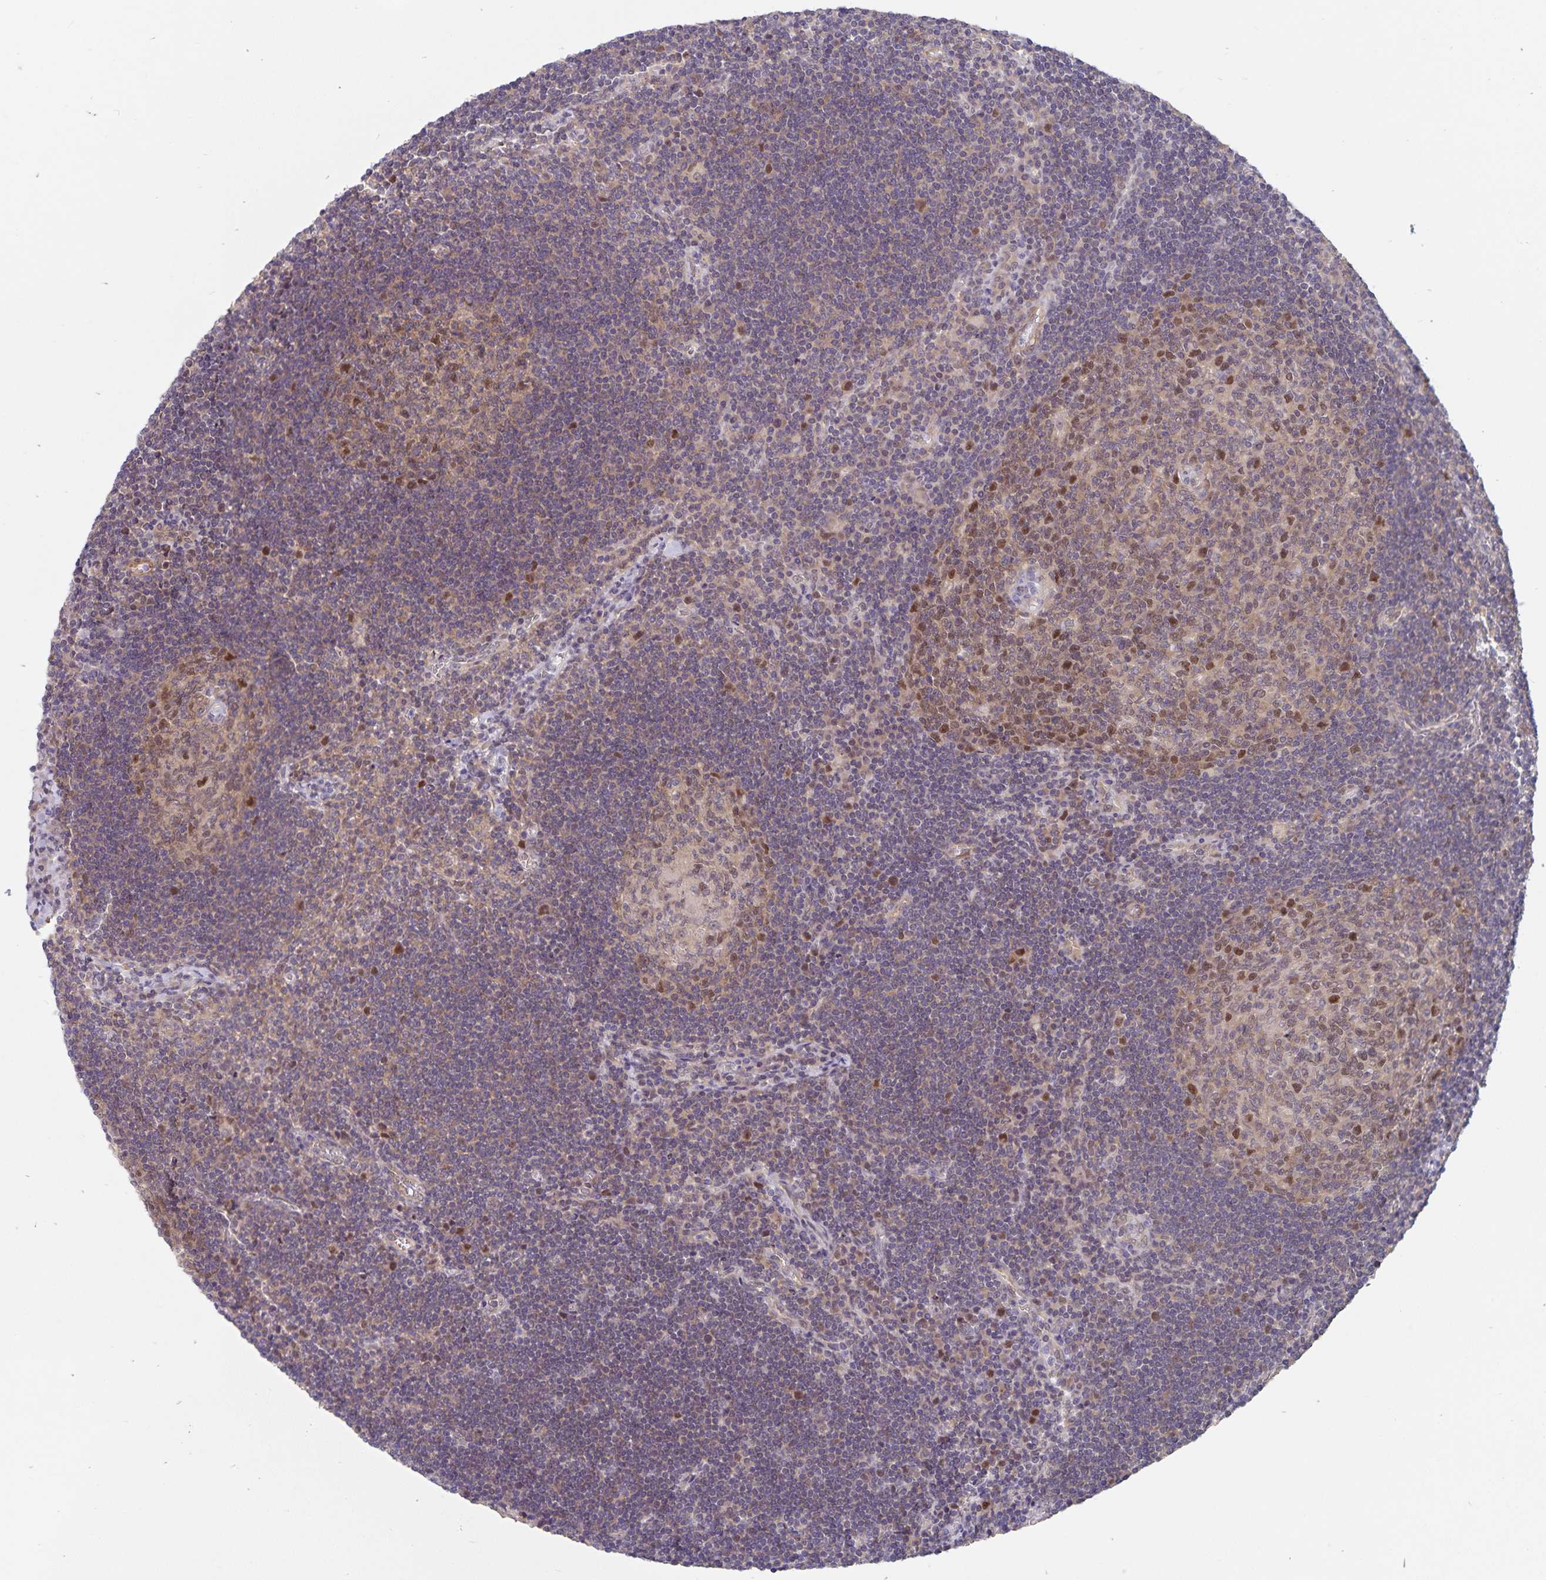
{"staining": {"intensity": "moderate", "quantity": "<25%", "location": "nuclear"}, "tissue": "lymph node", "cell_type": "Germinal center cells", "image_type": "normal", "snomed": [{"axis": "morphology", "description": "Normal tissue, NOS"}, {"axis": "topography", "description": "Lymph node"}], "caption": "Protein expression analysis of unremarkable lymph node shows moderate nuclear positivity in approximately <25% of germinal center cells. (DAB = brown stain, brightfield microscopy at high magnification).", "gene": "BAG6", "patient": {"sex": "male", "age": 67}}